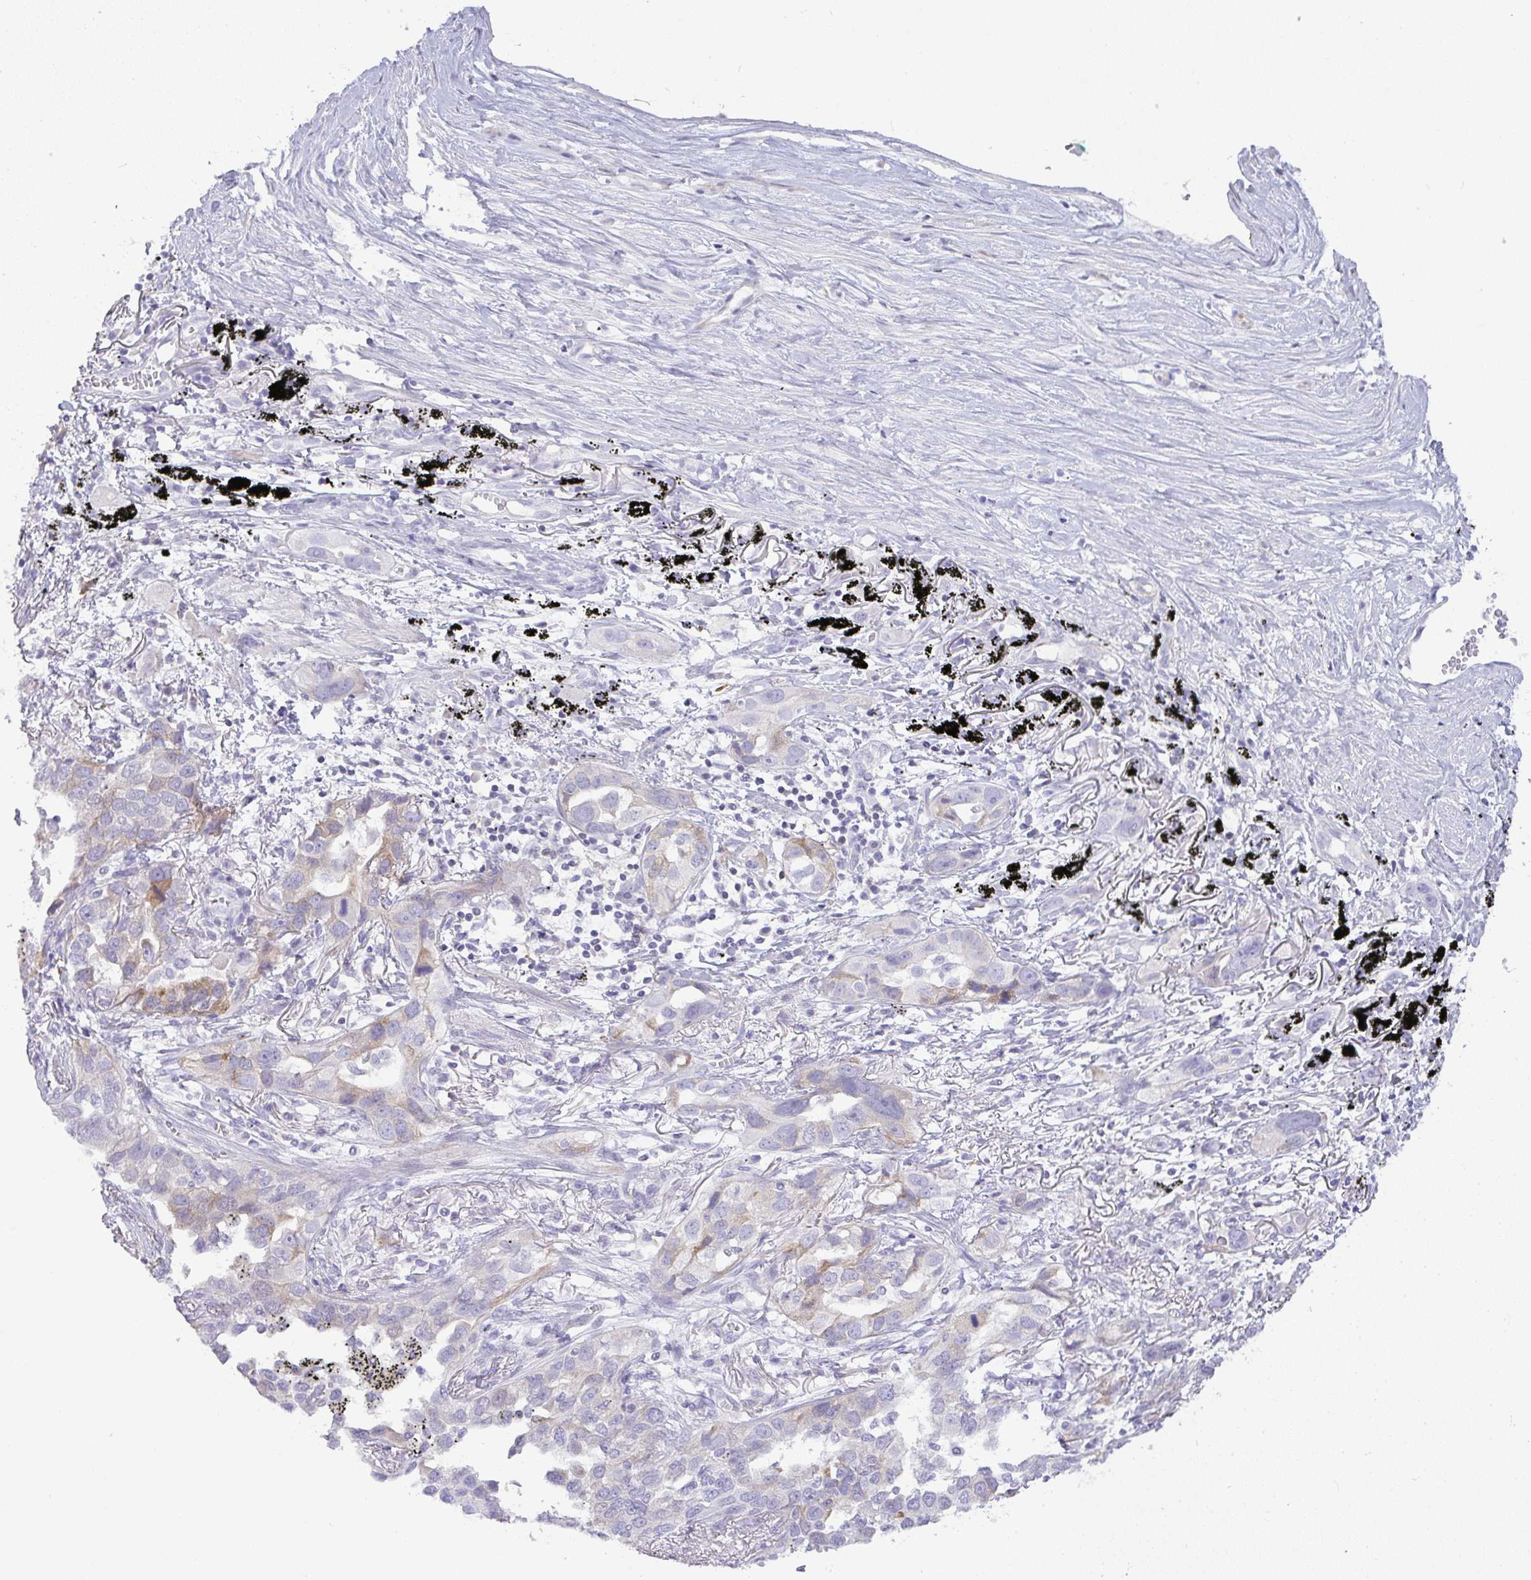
{"staining": {"intensity": "moderate", "quantity": "<25%", "location": "cytoplasmic/membranous"}, "tissue": "lung cancer", "cell_type": "Tumor cells", "image_type": "cancer", "snomed": [{"axis": "morphology", "description": "Adenocarcinoma, NOS"}, {"axis": "topography", "description": "Lung"}], "caption": "A brown stain highlights moderate cytoplasmic/membranous positivity of a protein in human adenocarcinoma (lung) tumor cells.", "gene": "LIPE", "patient": {"sex": "male", "age": 67}}